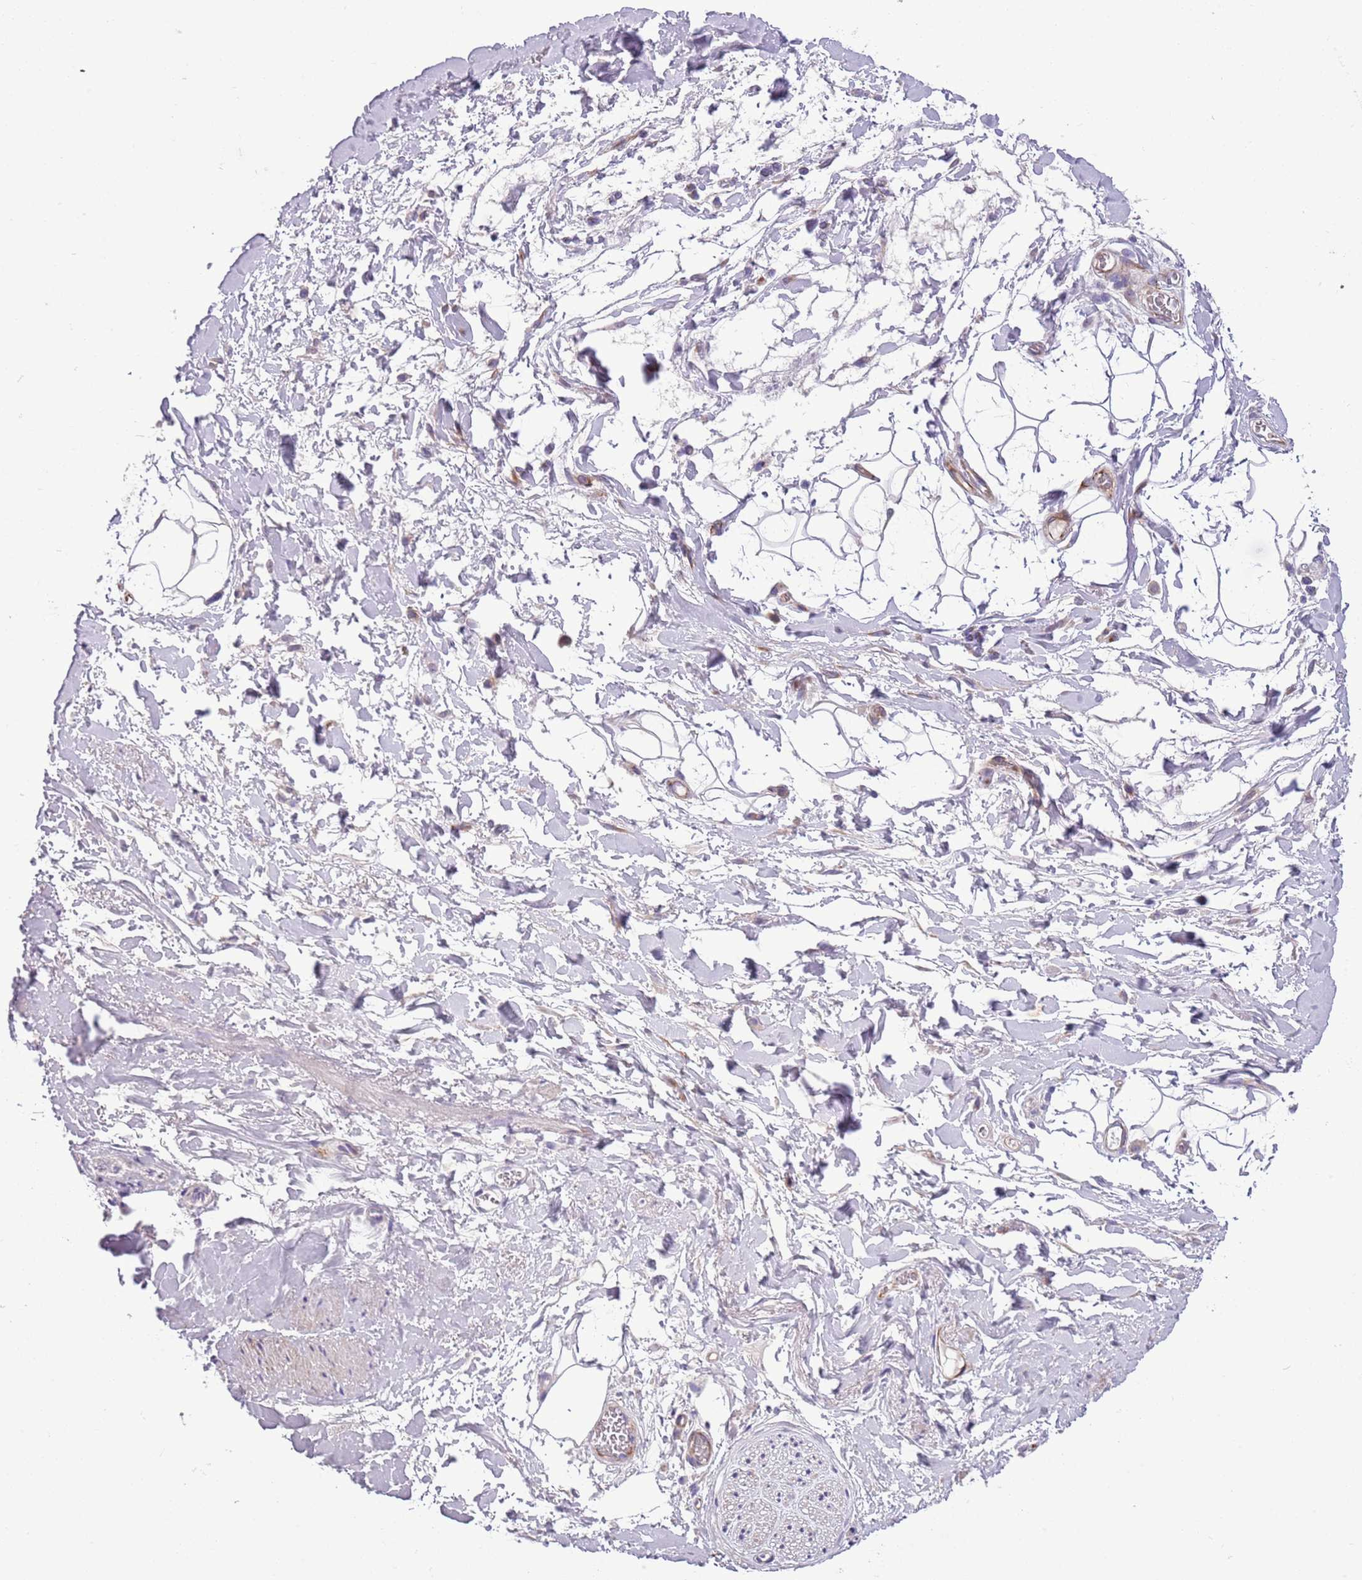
{"staining": {"intensity": "negative", "quantity": "none", "location": "none"}, "tissue": "adipose tissue", "cell_type": "Adipocytes", "image_type": "normal", "snomed": [{"axis": "morphology", "description": "Normal tissue, NOS"}, {"axis": "morphology", "description": "Adenocarcinoma, NOS"}, {"axis": "topography", "description": "Rectum"}, {"axis": "topography", "description": "Vagina"}, {"axis": "topography", "description": "Peripheral nerve tissue"}], "caption": "The immunohistochemistry histopathology image has no significant positivity in adipocytes of adipose tissue. (Brightfield microscopy of DAB immunohistochemistry at high magnification).", "gene": "MRPL32", "patient": {"sex": "female", "age": 71}}